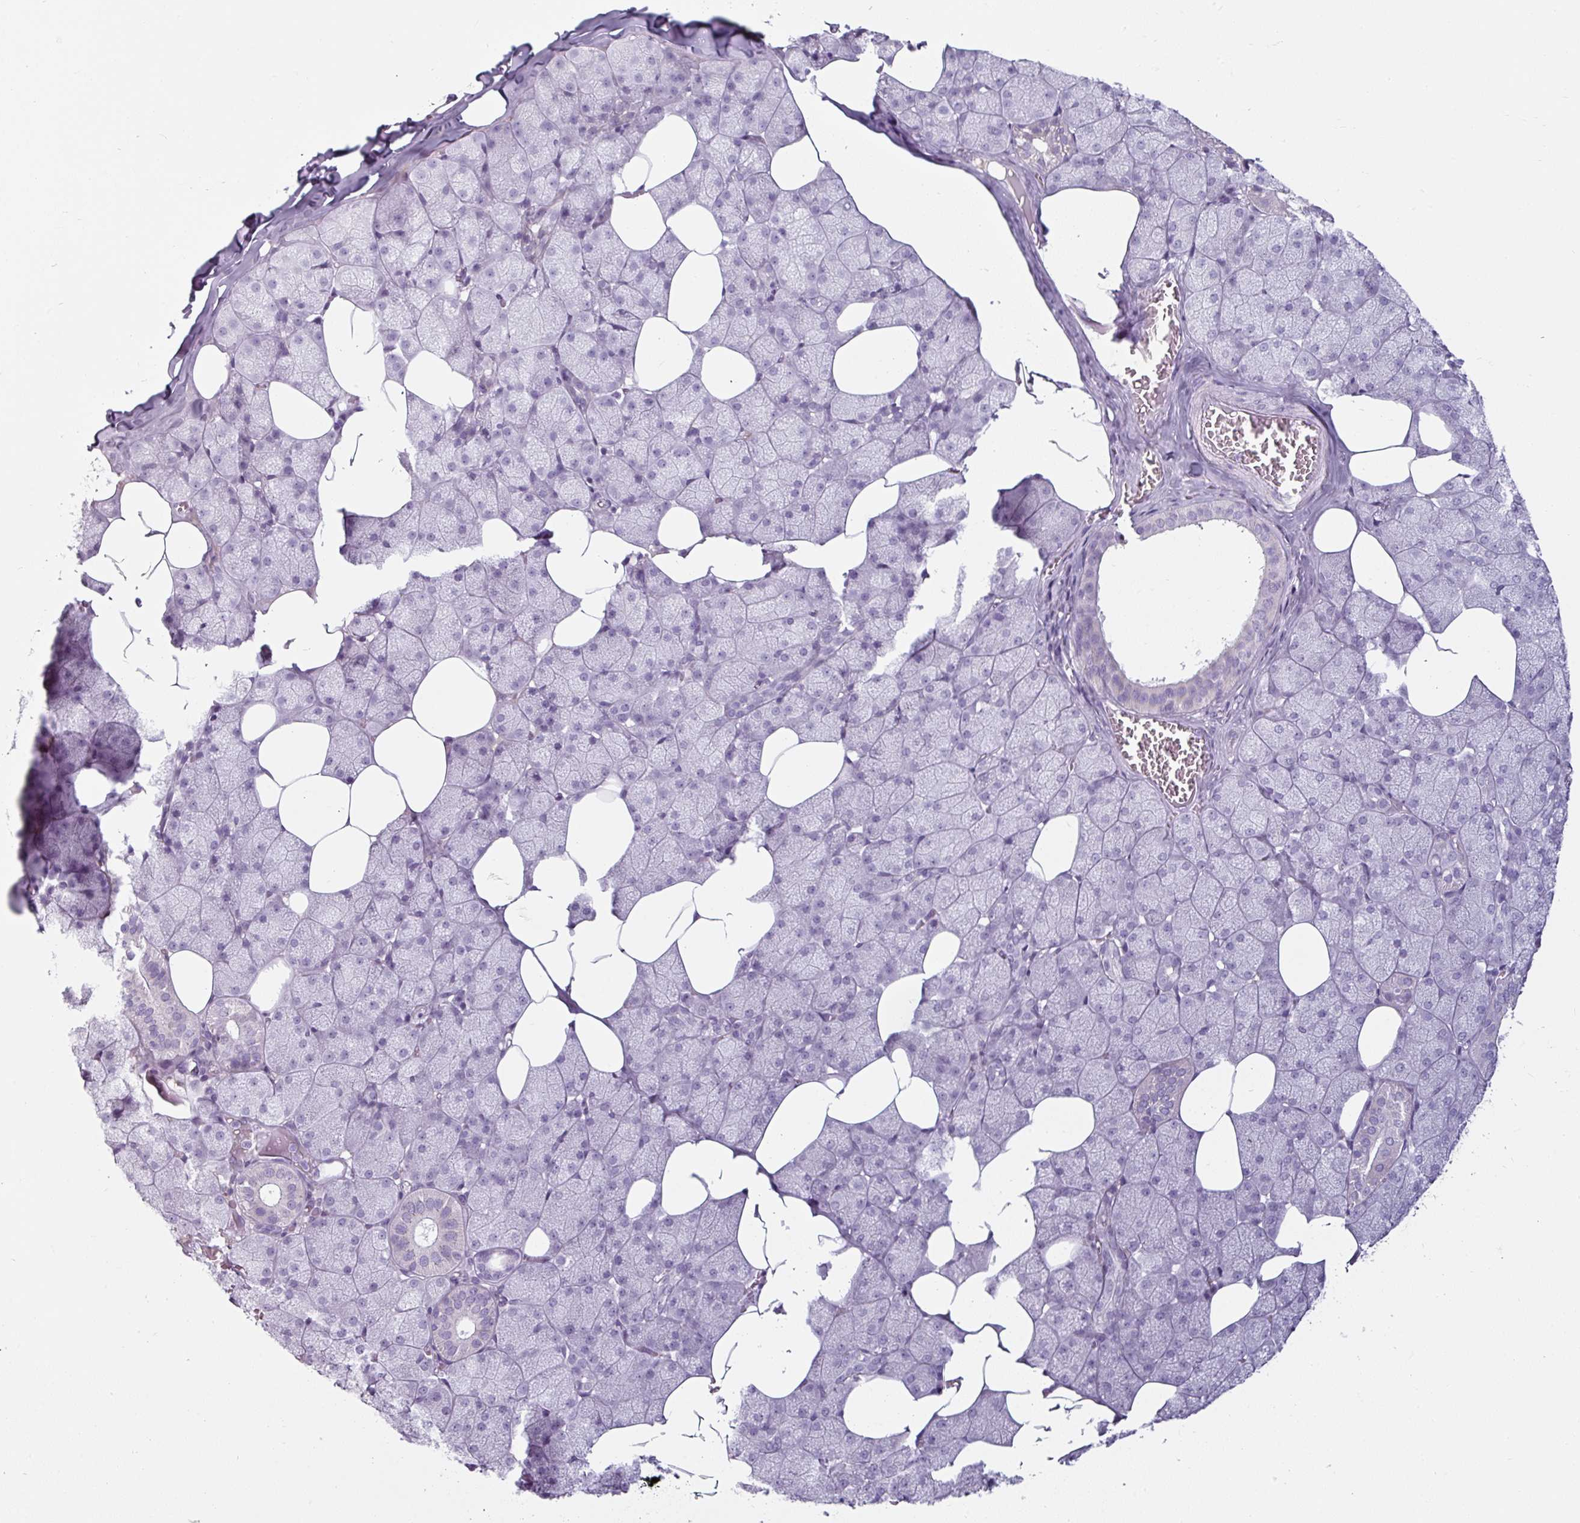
{"staining": {"intensity": "negative", "quantity": "none", "location": "none"}, "tissue": "salivary gland", "cell_type": "Glandular cells", "image_type": "normal", "snomed": [{"axis": "morphology", "description": "Normal tissue, NOS"}, {"axis": "topography", "description": "Salivary gland"}, {"axis": "topography", "description": "Peripheral nerve tissue"}], "caption": "Glandular cells show no significant protein positivity in benign salivary gland.", "gene": "CLCA1", "patient": {"sex": "male", "age": 38}}